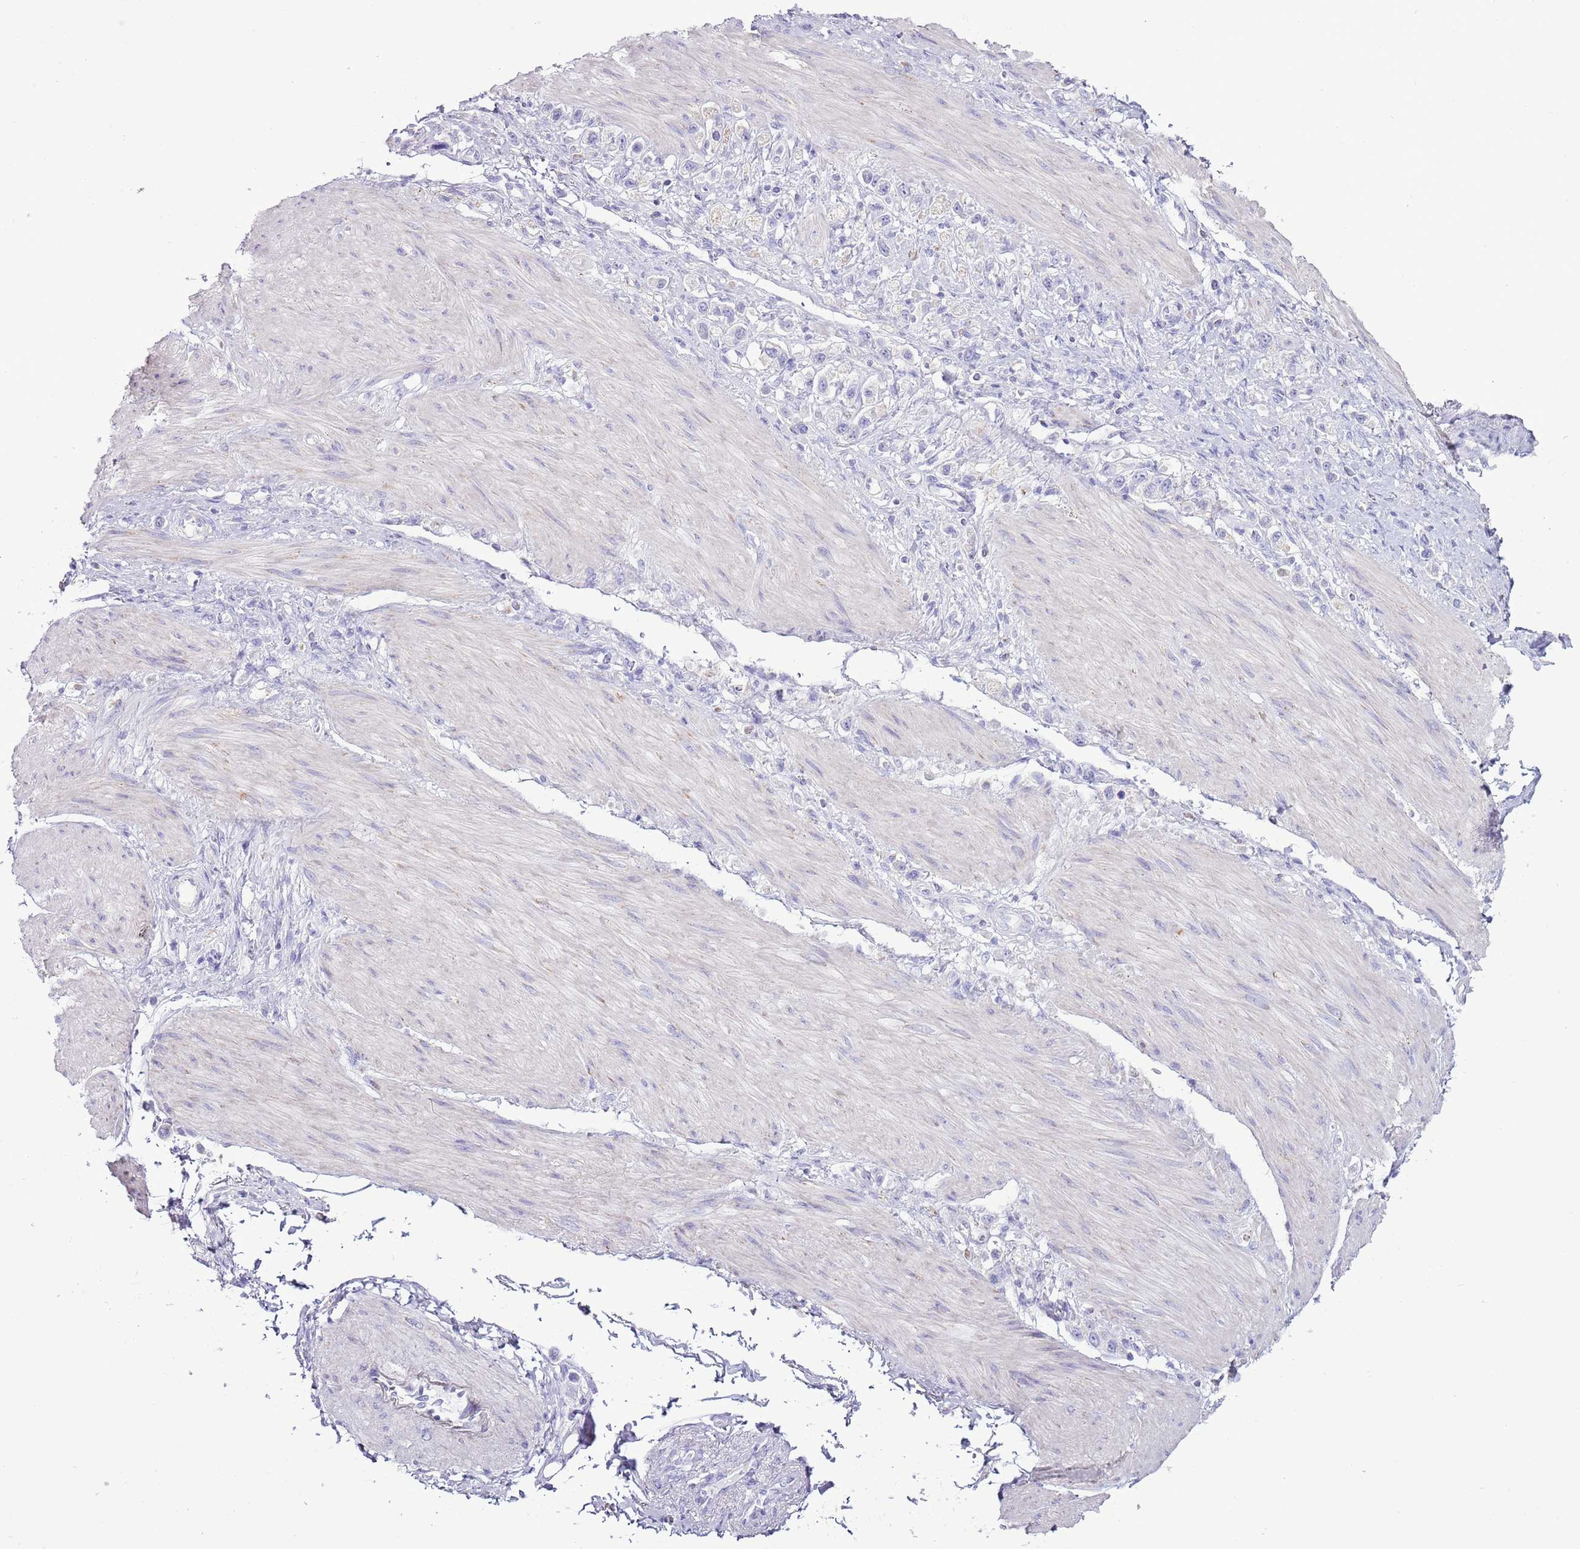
{"staining": {"intensity": "negative", "quantity": "none", "location": "none"}, "tissue": "stomach cancer", "cell_type": "Tumor cells", "image_type": "cancer", "snomed": [{"axis": "morphology", "description": "Adenocarcinoma, NOS"}, {"axis": "topography", "description": "Stomach"}], "caption": "Histopathology image shows no significant protein expression in tumor cells of stomach cancer.", "gene": "SLC23A1", "patient": {"sex": "female", "age": 65}}